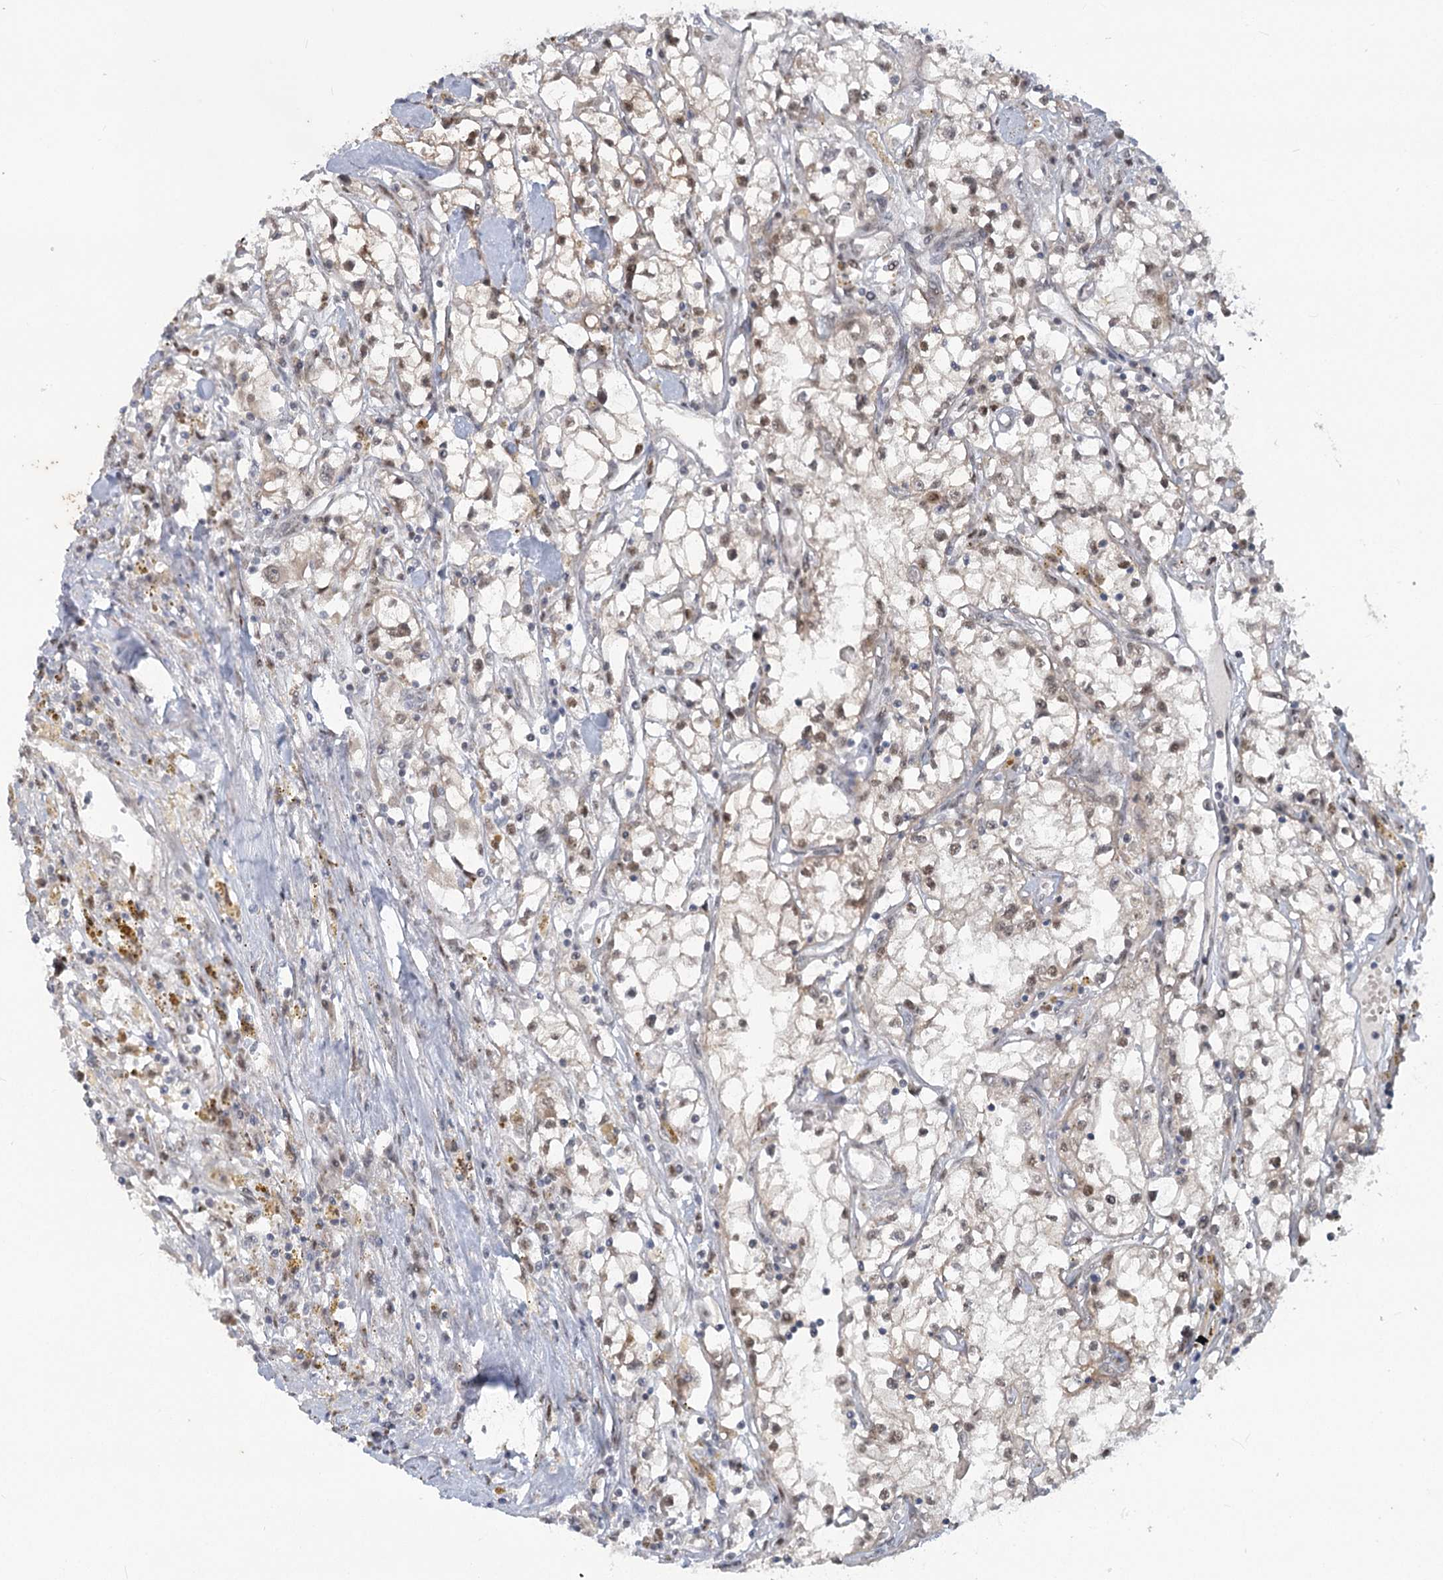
{"staining": {"intensity": "moderate", "quantity": "<25%", "location": "nuclear"}, "tissue": "renal cancer", "cell_type": "Tumor cells", "image_type": "cancer", "snomed": [{"axis": "morphology", "description": "Adenocarcinoma, NOS"}, {"axis": "topography", "description": "Kidney"}], "caption": "A photomicrograph showing moderate nuclear staining in approximately <25% of tumor cells in renal cancer (adenocarcinoma), as visualized by brown immunohistochemical staining.", "gene": "MTG1", "patient": {"sex": "male", "age": 56}}